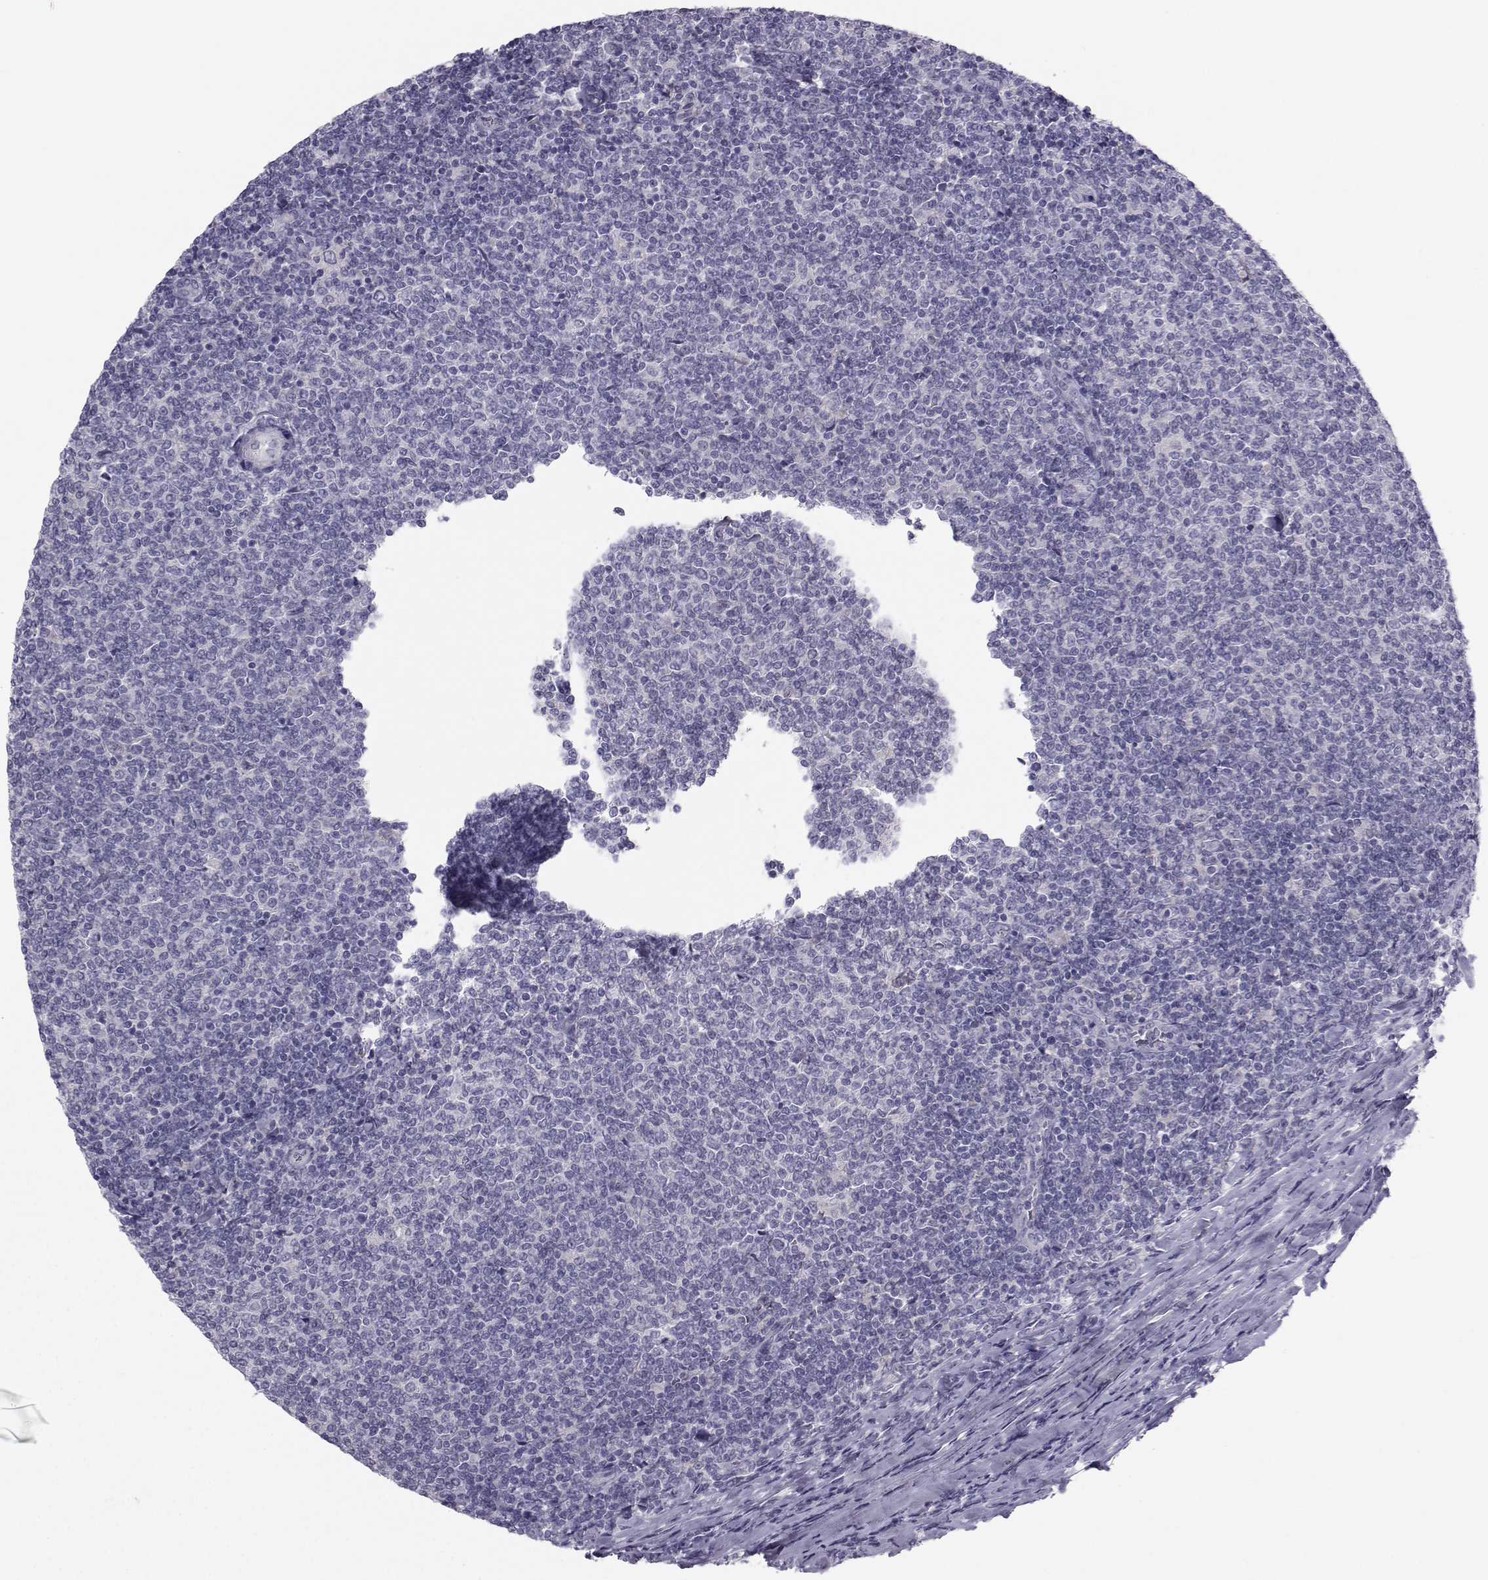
{"staining": {"intensity": "negative", "quantity": "none", "location": "none"}, "tissue": "lymphoma", "cell_type": "Tumor cells", "image_type": "cancer", "snomed": [{"axis": "morphology", "description": "Malignant lymphoma, non-Hodgkin's type, Low grade"}, {"axis": "topography", "description": "Lymph node"}], "caption": "Human lymphoma stained for a protein using immunohistochemistry exhibits no positivity in tumor cells.", "gene": "GARIN3", "patient": {"sex": "male", "age": 52}}